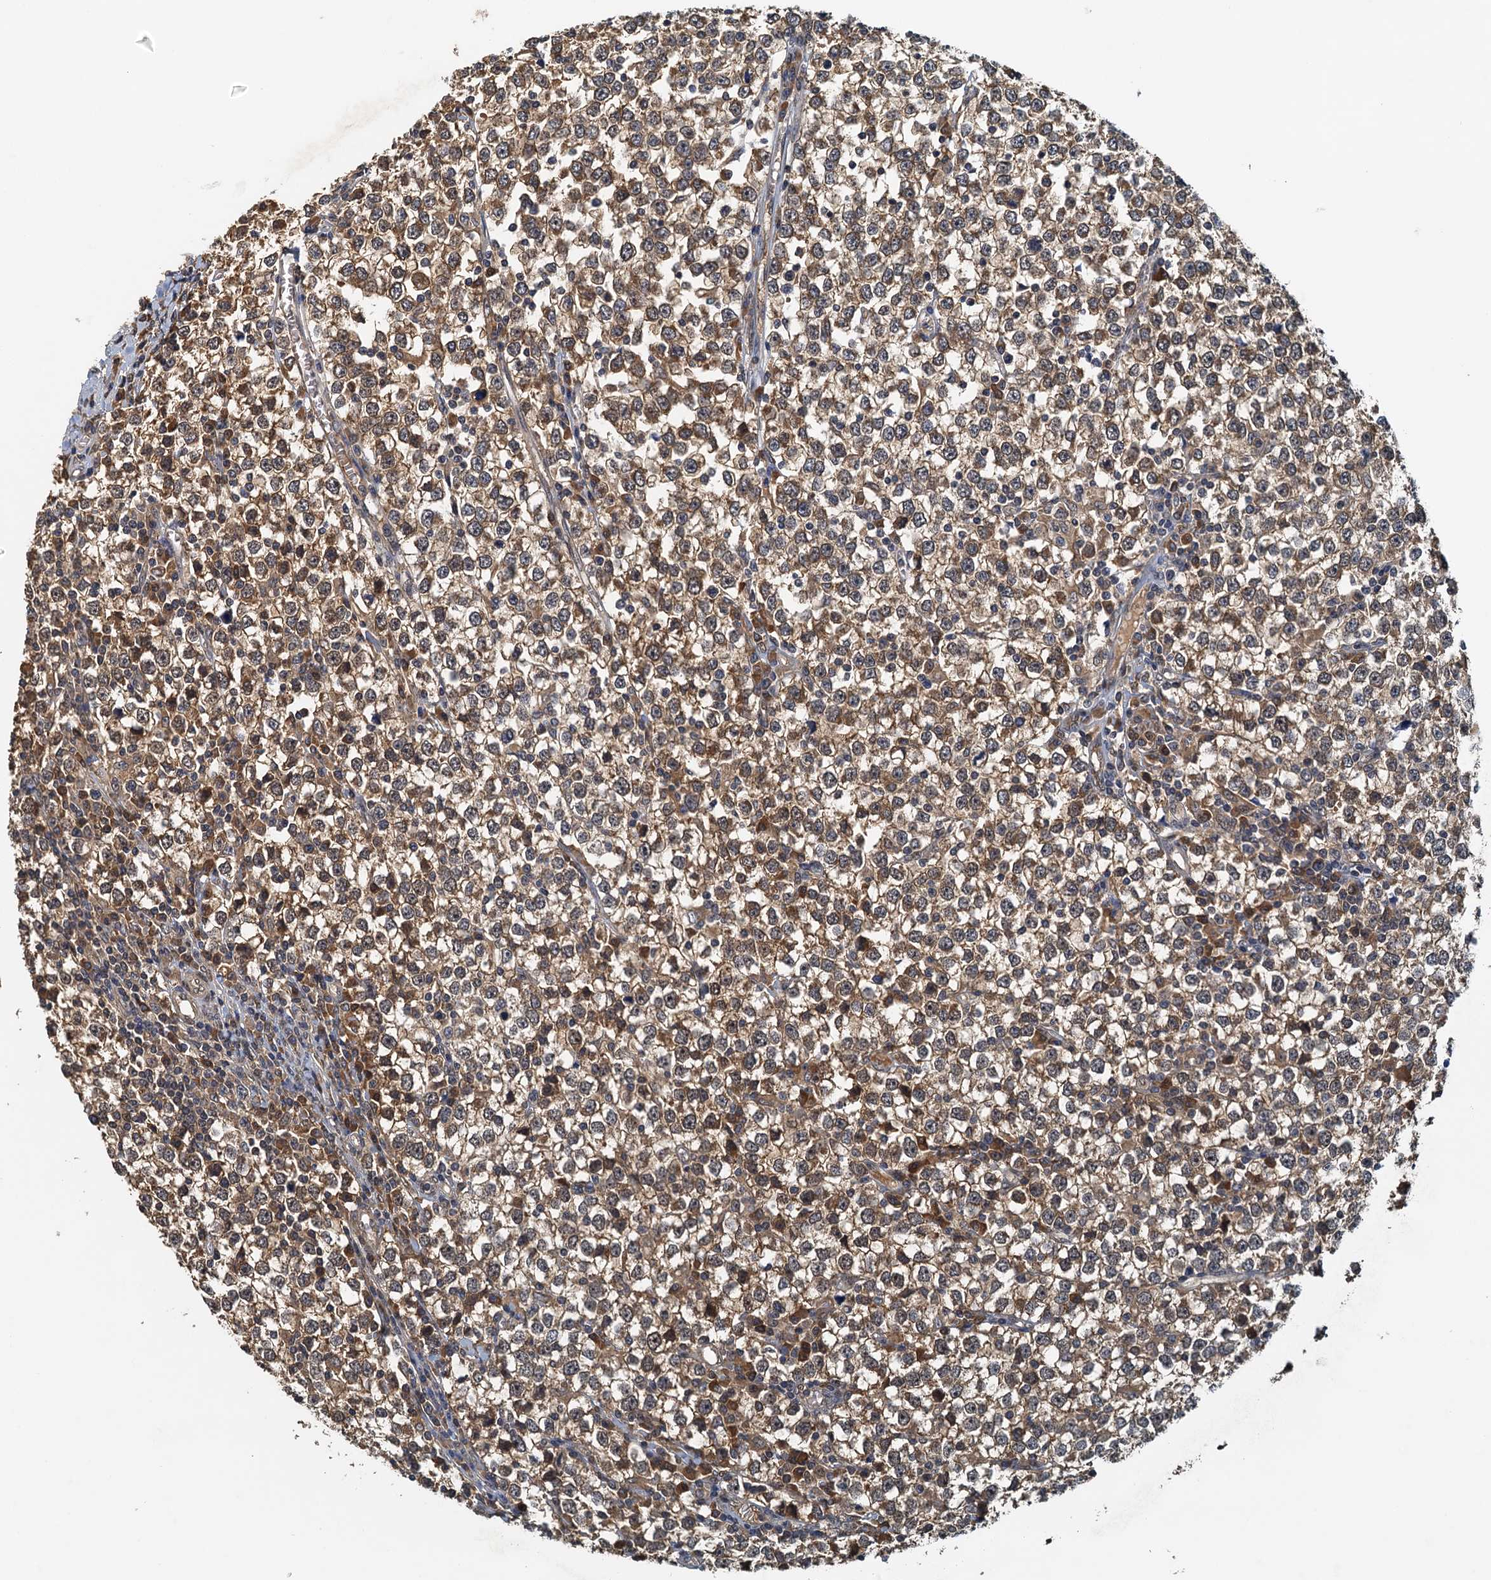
{"staining": {"intensity": "moderate", "quantity": ">75%", "location": "cytoplasmic/membranous"}, "tissue": "testis cancer", "cell_type": "Tumor cells", "image_type": "cancer", "snomed": [{"axis": "morphology", "description": "Seminoma, NOS"}, {"axis": "topography", "description": "Testis"}], "caption": "Tumor cells show medium levels of moderate cytoplasmic/membranous positivity in approximately >75% of cells in human testis seminoma.", "gene": "UBL7", "patient": {"sex": "male", "age": 65}}